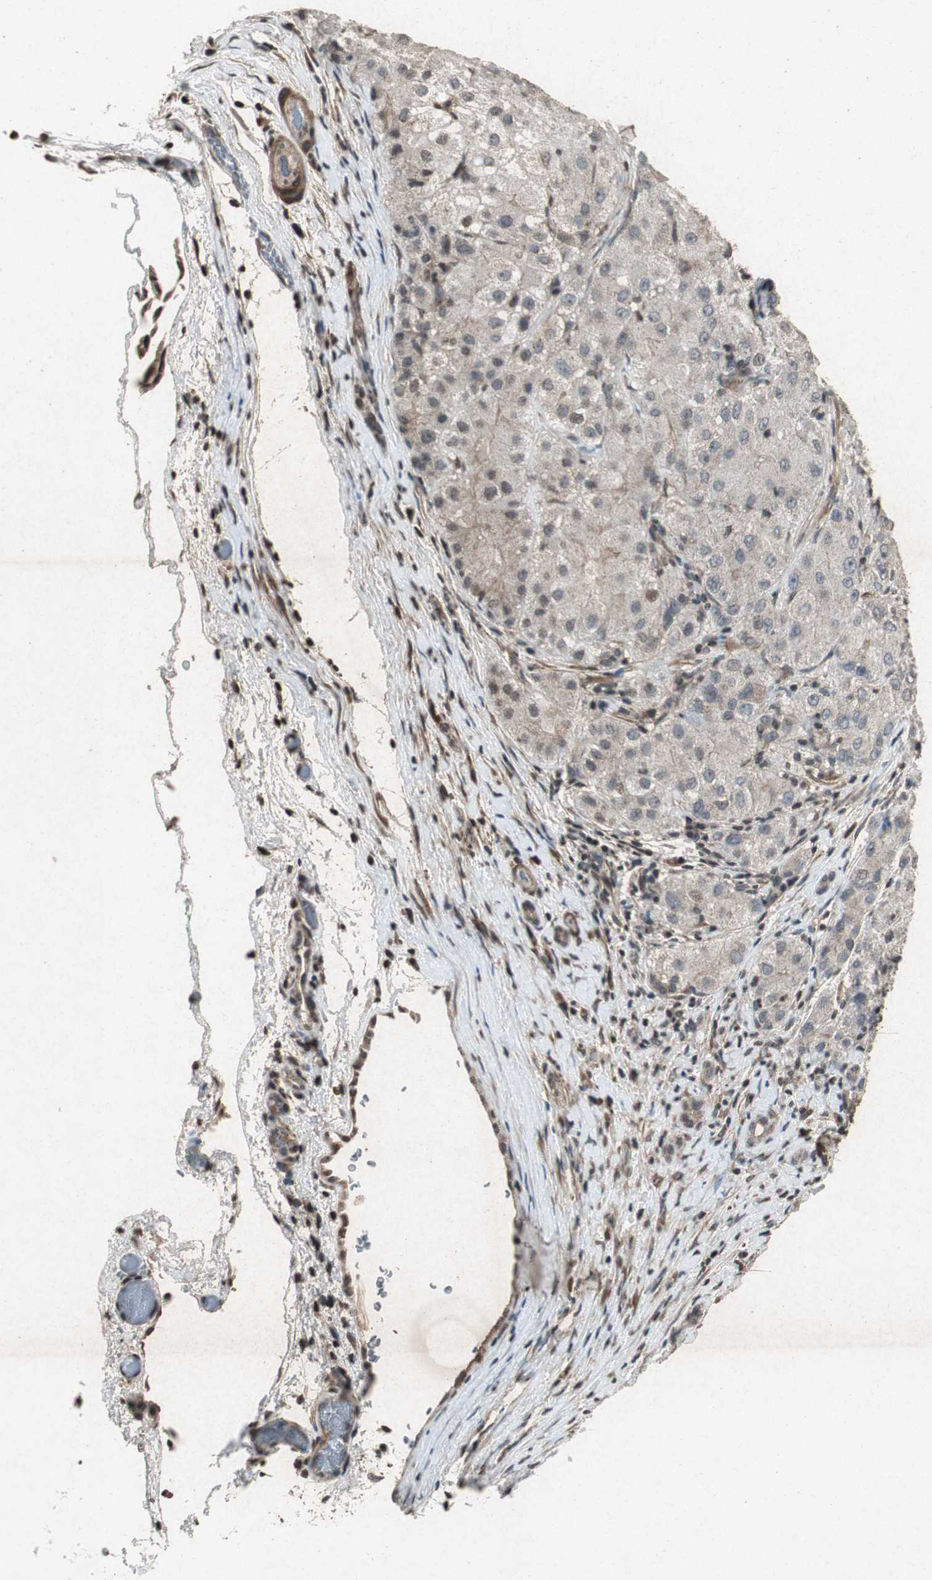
{"staining": {"intensity": "weak", "quantity": ">75%", "location": "cytoplasmic/membranous"}, "tissue": "liver cancer", "cell_type": "Tumor cells", "image_type": "cancer", "snomed": [{"axis": "morphology", "description": "Carcinoma, Hepatocellular, NOS"}, {"axis": "topography", "description": "Liver"}], "caption": "Protein expression analysis of human liver cancer (hepatocellular carcinoma) reveals weak cytoplasmic/membranous staining in about >75% of tumor cells. The staining was performed using DAB (3,3'-diaminobenzidine) to visualize the protein expression in brown, while the nuclei were stained in blue with hematoxylin (Magnification: 20x).", "gene": "PRKG1", "patient": {"sex": "male", "age": 80}}